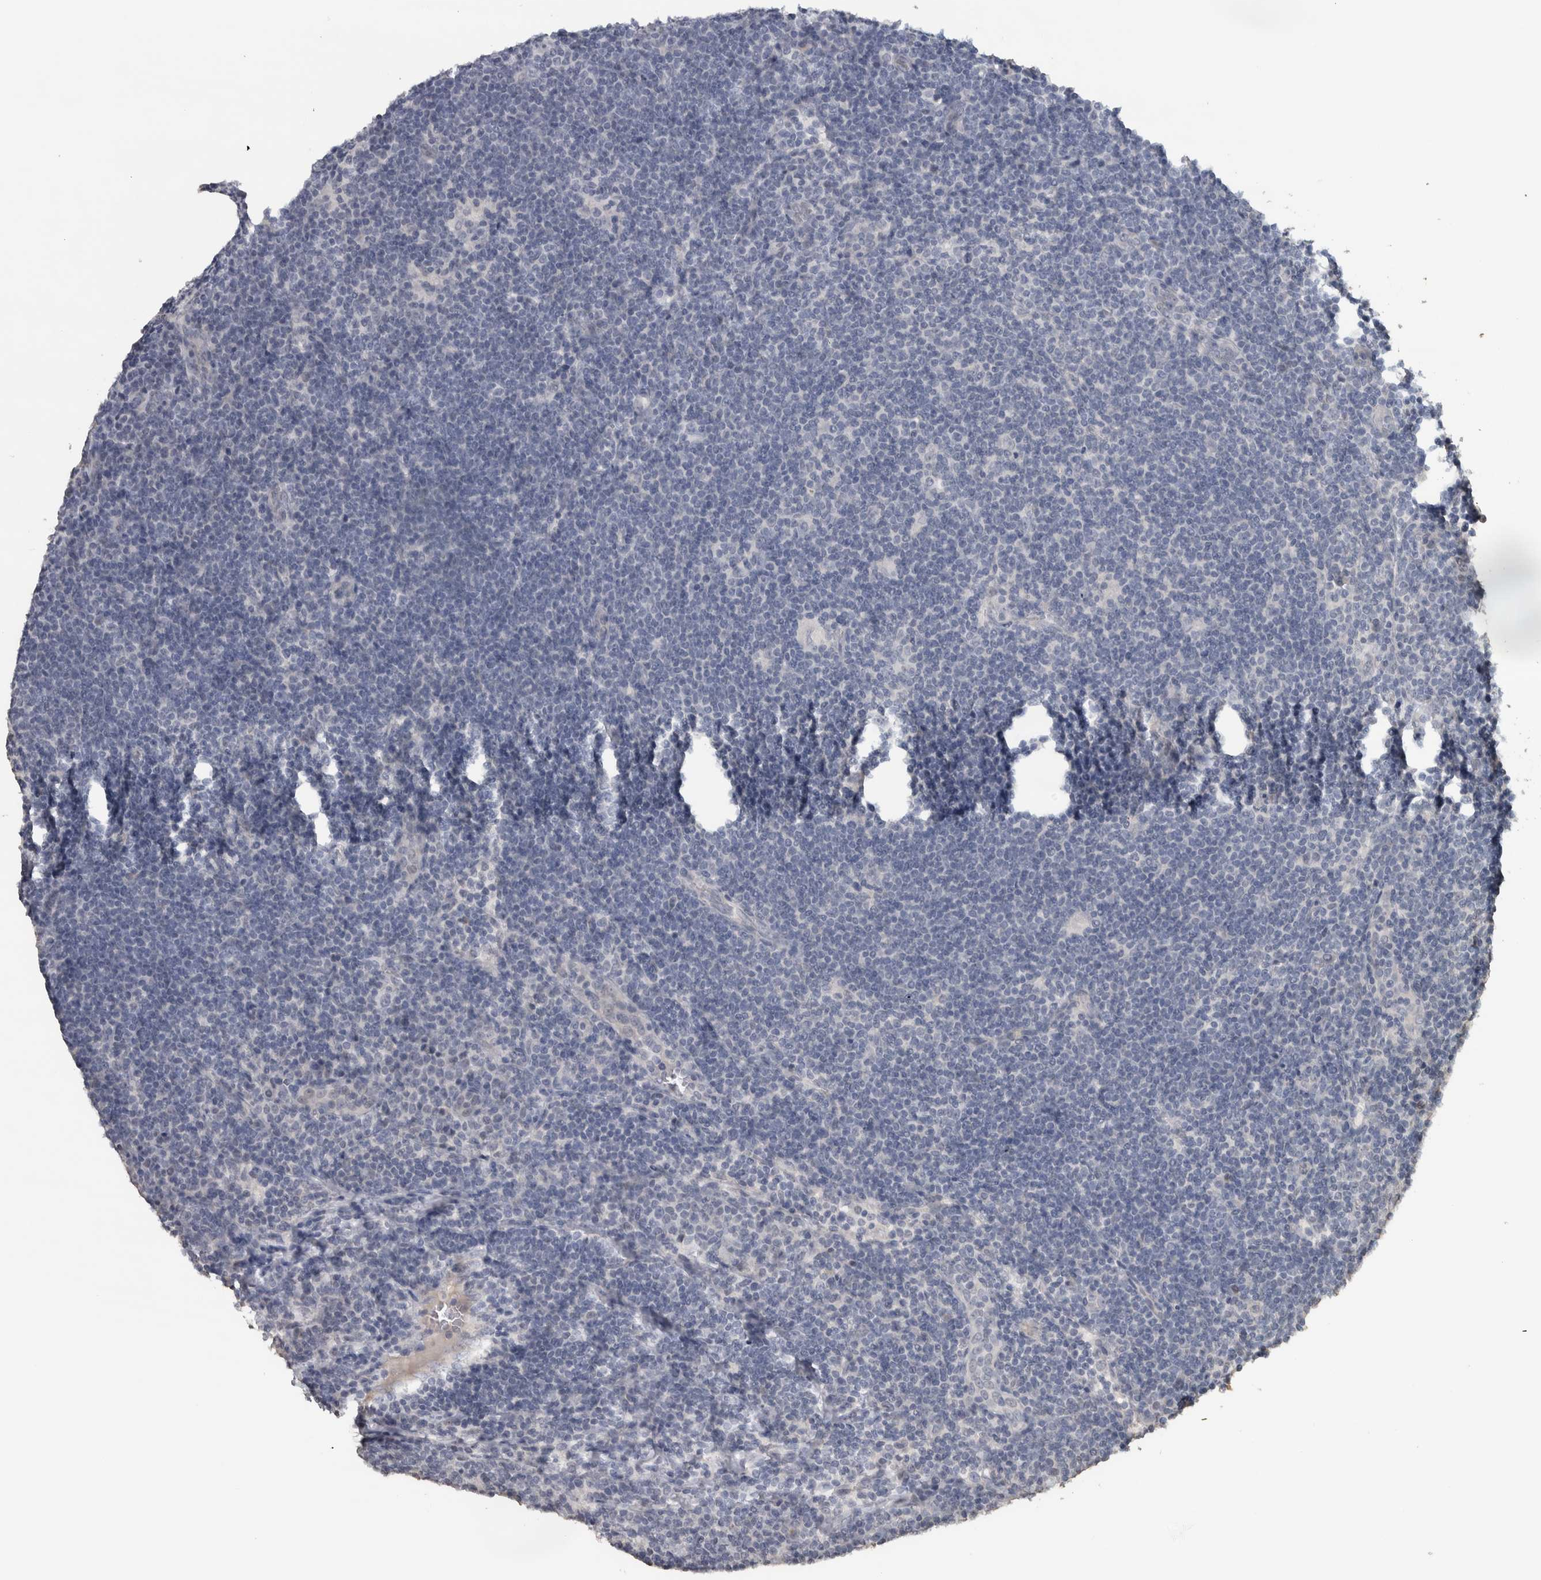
{"staining": {"intensity": "negative", "quantity": "none", "location": "none"}, "tissue": "lymphoma", "cell_type": "Tumor cells", "image_type": "cancer", "snomed": [{"axis": "morphology", "description": "Hodgkin's disease, NOS"}, {"axis": "topography", "description": "Lymph node"}], "caption": "Lymphoma stained for a protein using immunohistochemistry demonstrates no staining tumor cells.", "gene": "NECAB1", "patient": {"sex": "female", "age": 57}}